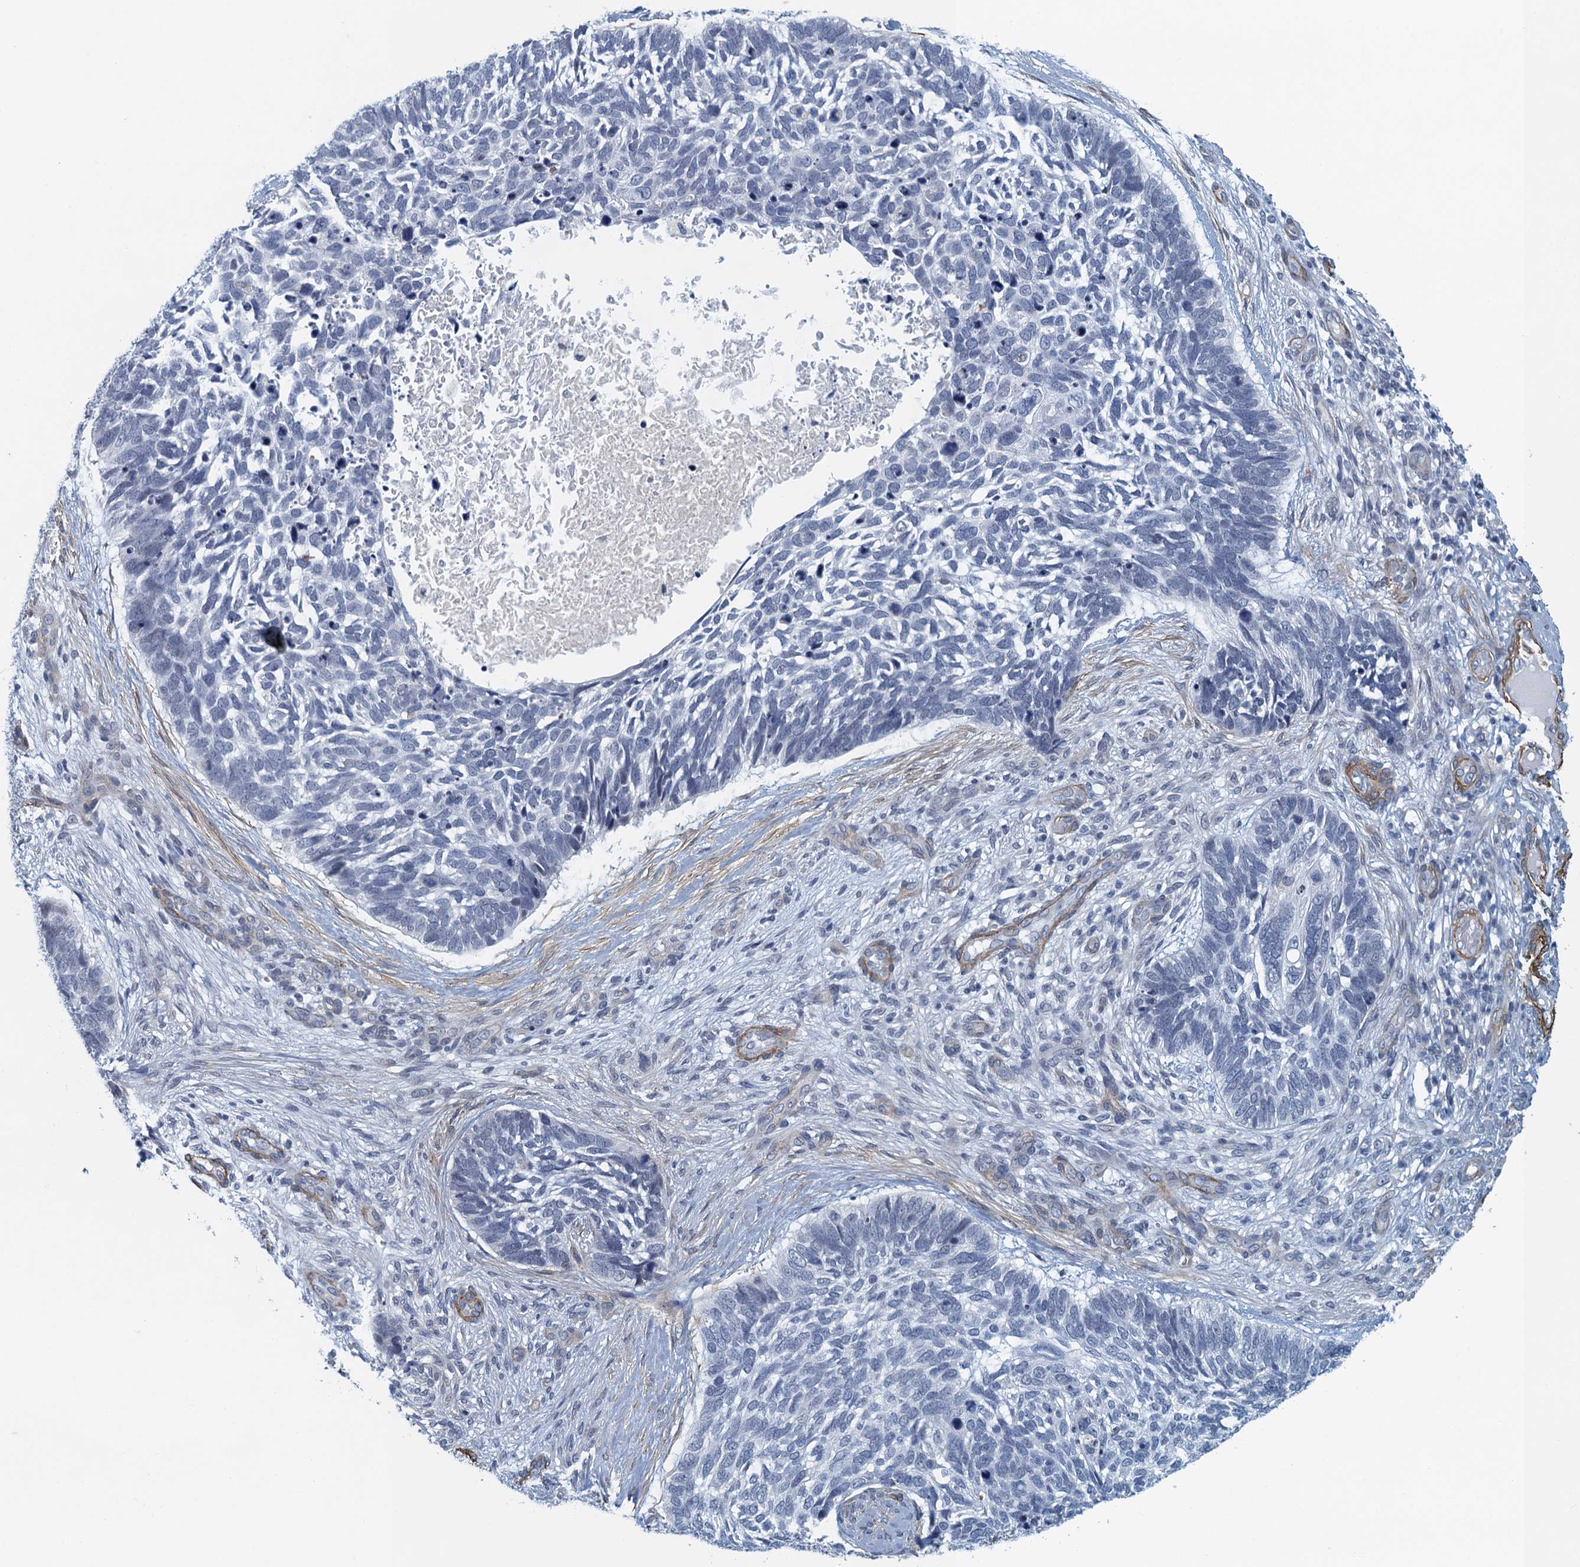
{"staining": {"intensity": "negative", "quantity": "none", "location": "none"}, "tissue": "skin cancer", "cell_type": "Tumor cells", "image_type": "cancer", "snomed": [{"axis": "morphology", "description": "Basal cell carcinoma"}, {"axis": "topography", "description": "Skin"}], "caption": "DAB immunohistochemical staining of basal cell carcinoma (skin) exhibits no significant positivity in tumor cells.", "gene": "ALG2", "patient": {"sex": "male", "age": 88}}